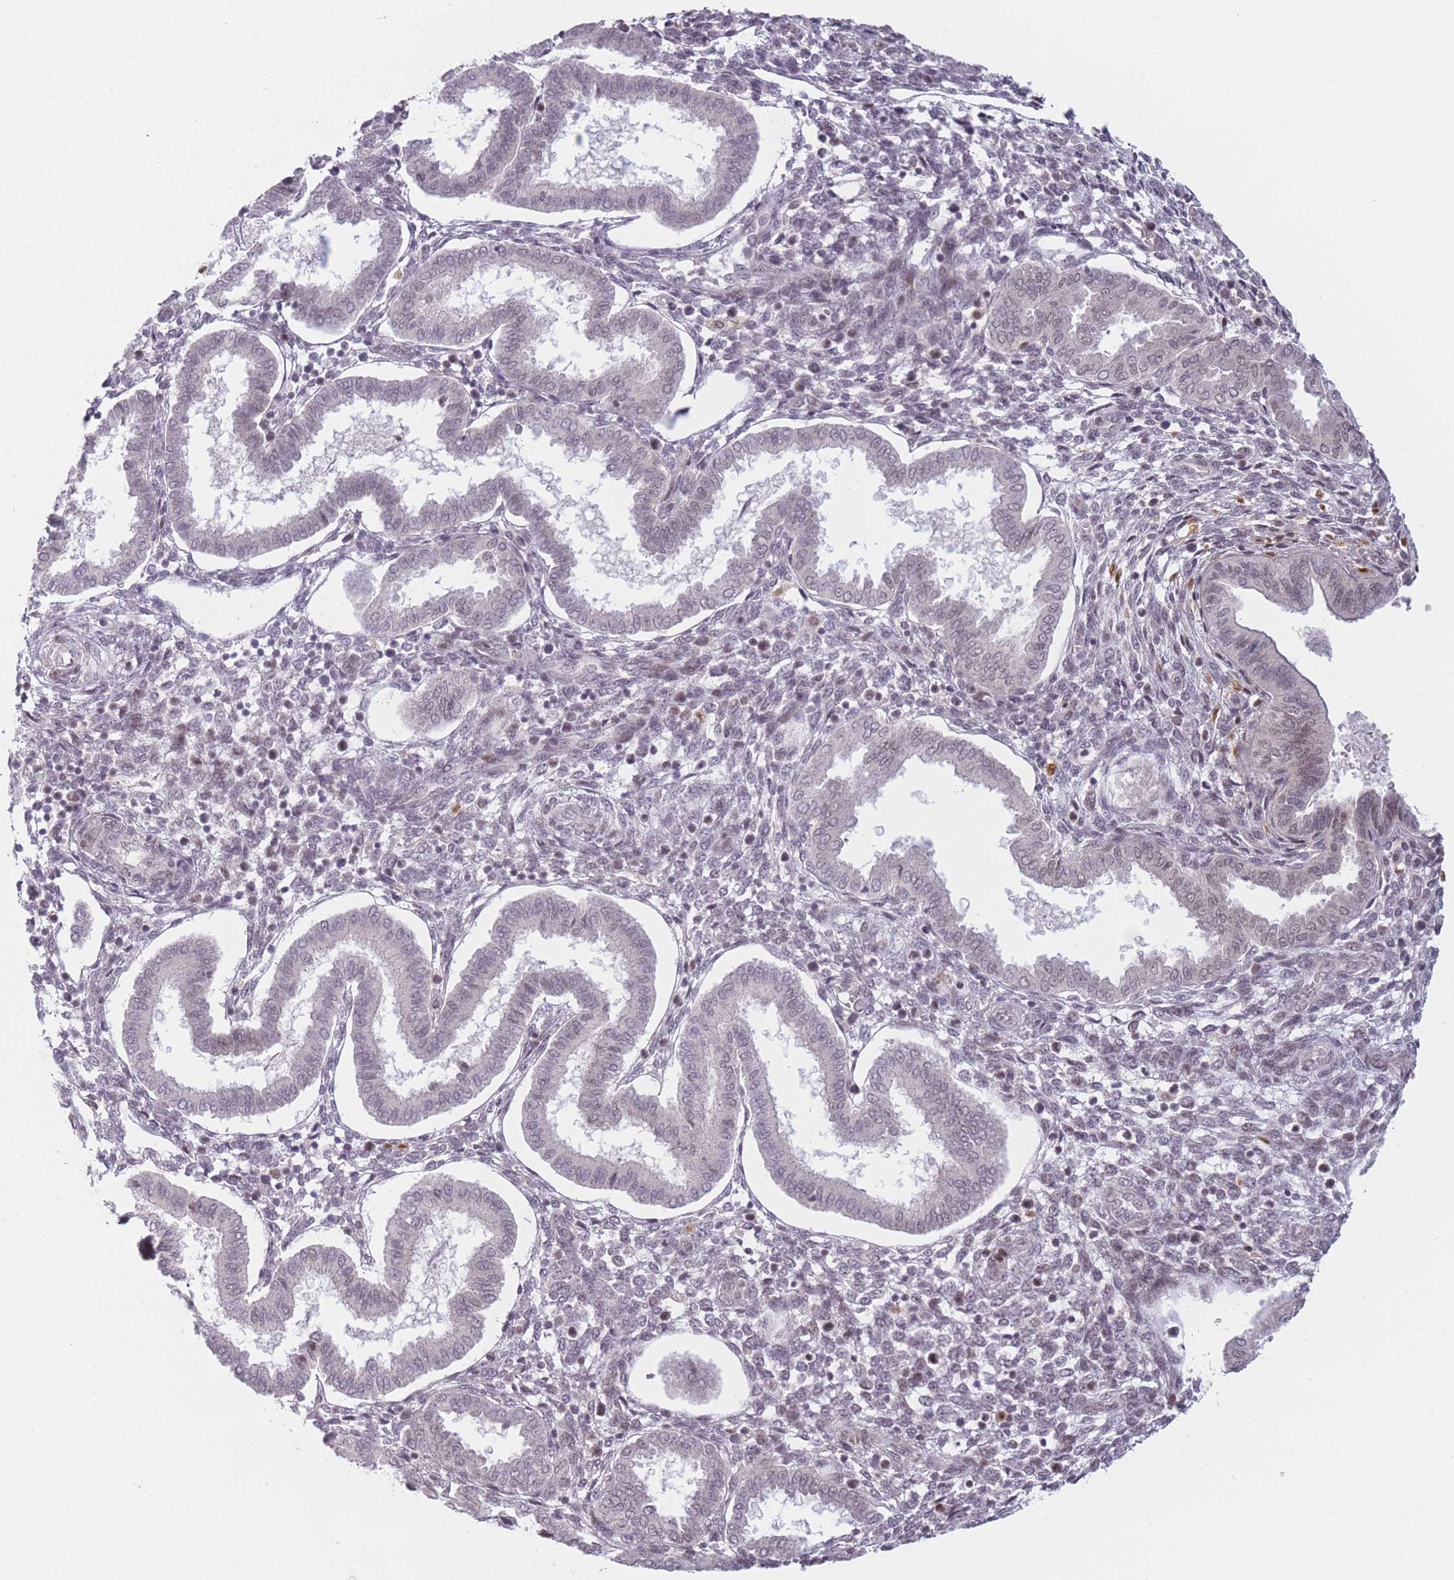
{"staining": {"intensity": "moderate", "quantity": "25%-75%", "location": "nuclear"}, "tissue": "endometrium", "cell_type": "Cells in endometrial stroma", "image_type": "normal", "snomed": [{"axis": "morphology", "description": "Normal tissue, NOS"}, {"axis": "topography", "description": "Endometrium"}], "caption": "Immunohistochemistry of unremarkable human endometrium reveals medium levels of moderate nuclear staining in about 25%-75% of cells in endometrial stroma.", "gene": "SUPT6H", "patient": {"sex": "female", "age": 24}}